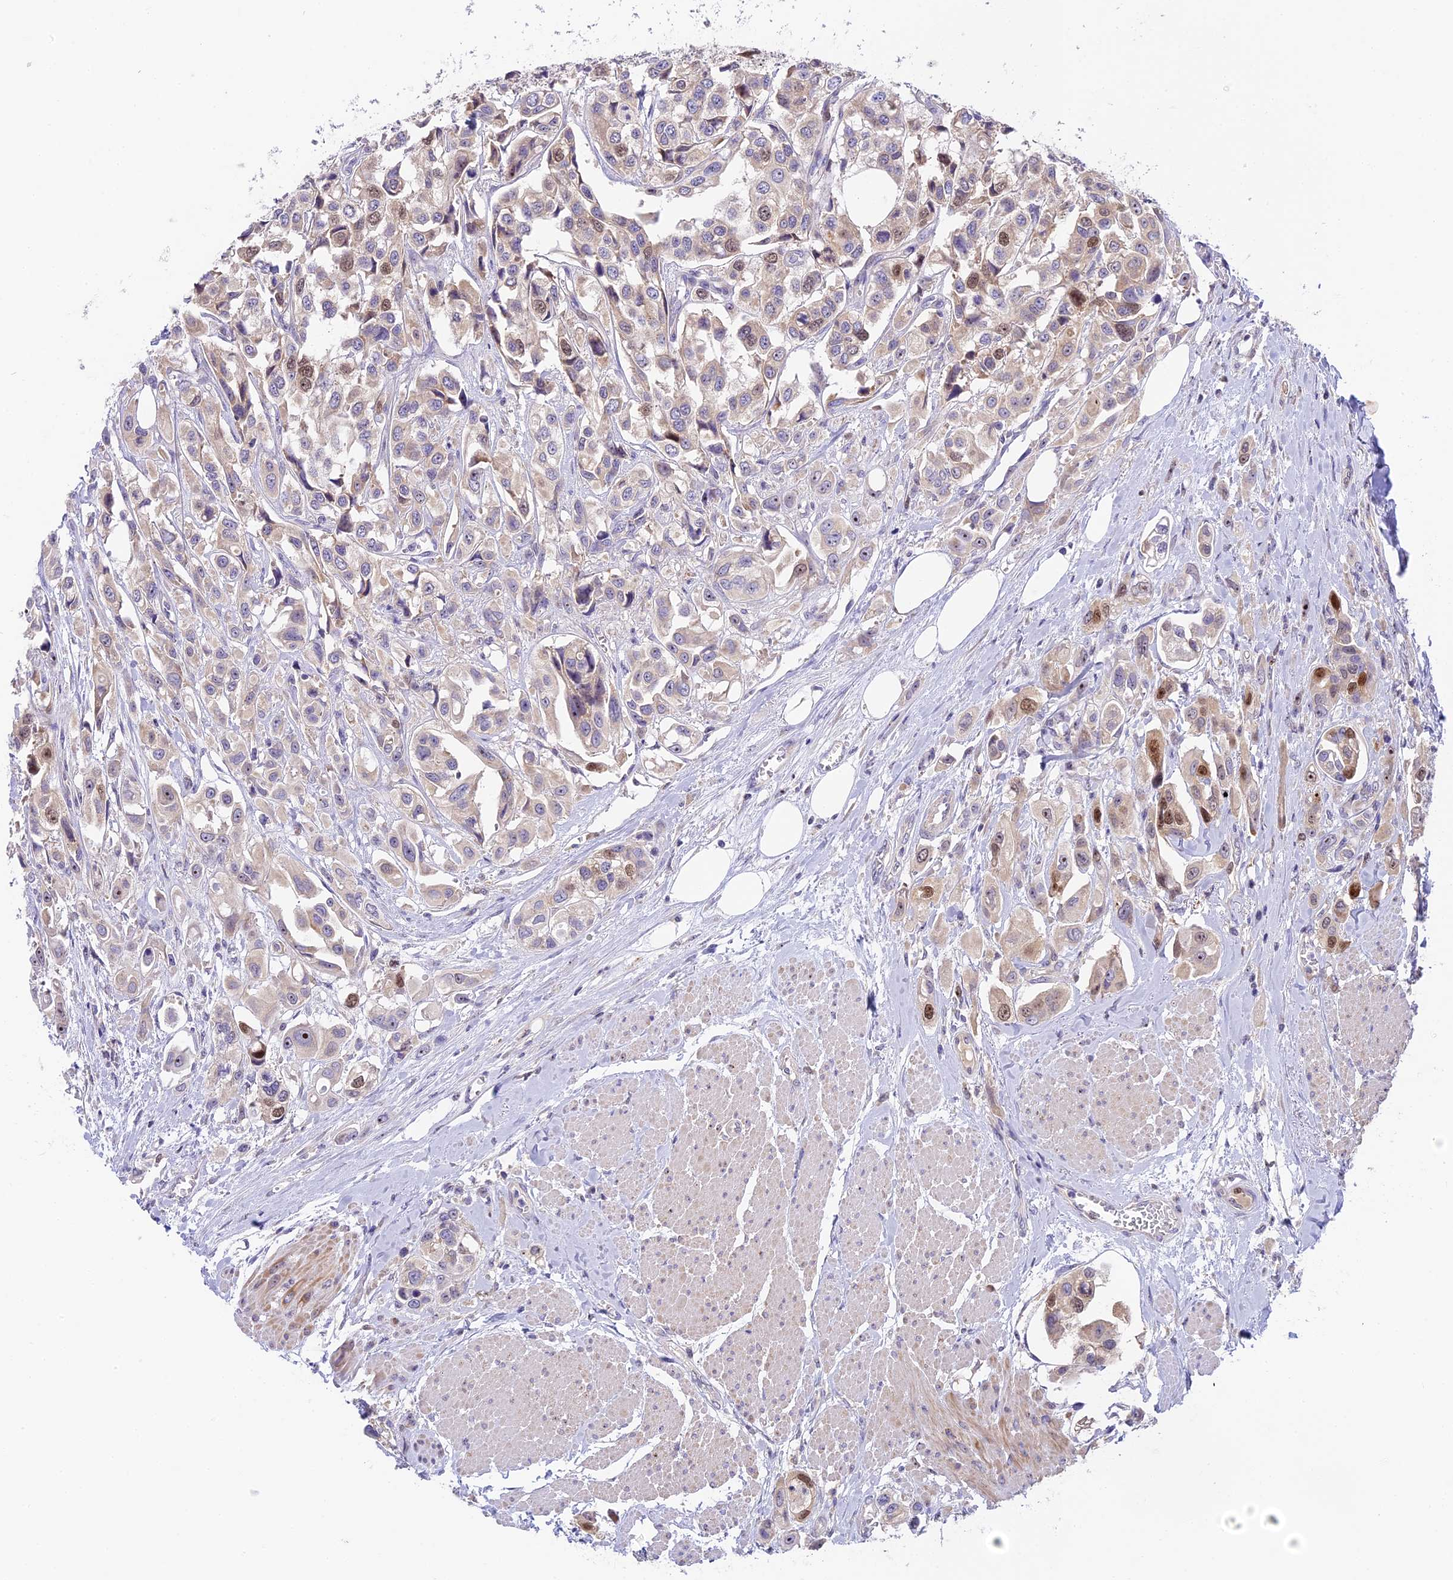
{"staining": {"intensity": "moderate", "quantity": "<25%", "location": "nuclear"}, "tissue": "urothelial cancer", "cell_type": "Tumor cells", "image_type": "cancer", "snomed": [{"axis": "morphology", "description": "Urothelial carcinoma, High grade"}, {"axis": "topography", "description": "Urinary bladder"}], "caption": "Tumor cells display low levels of moderate nuclear positivity in approximately <25% of cells in human urothelial cancer.", "gene": "RAD51", "patient": {"sex": "male", "age": 67}}